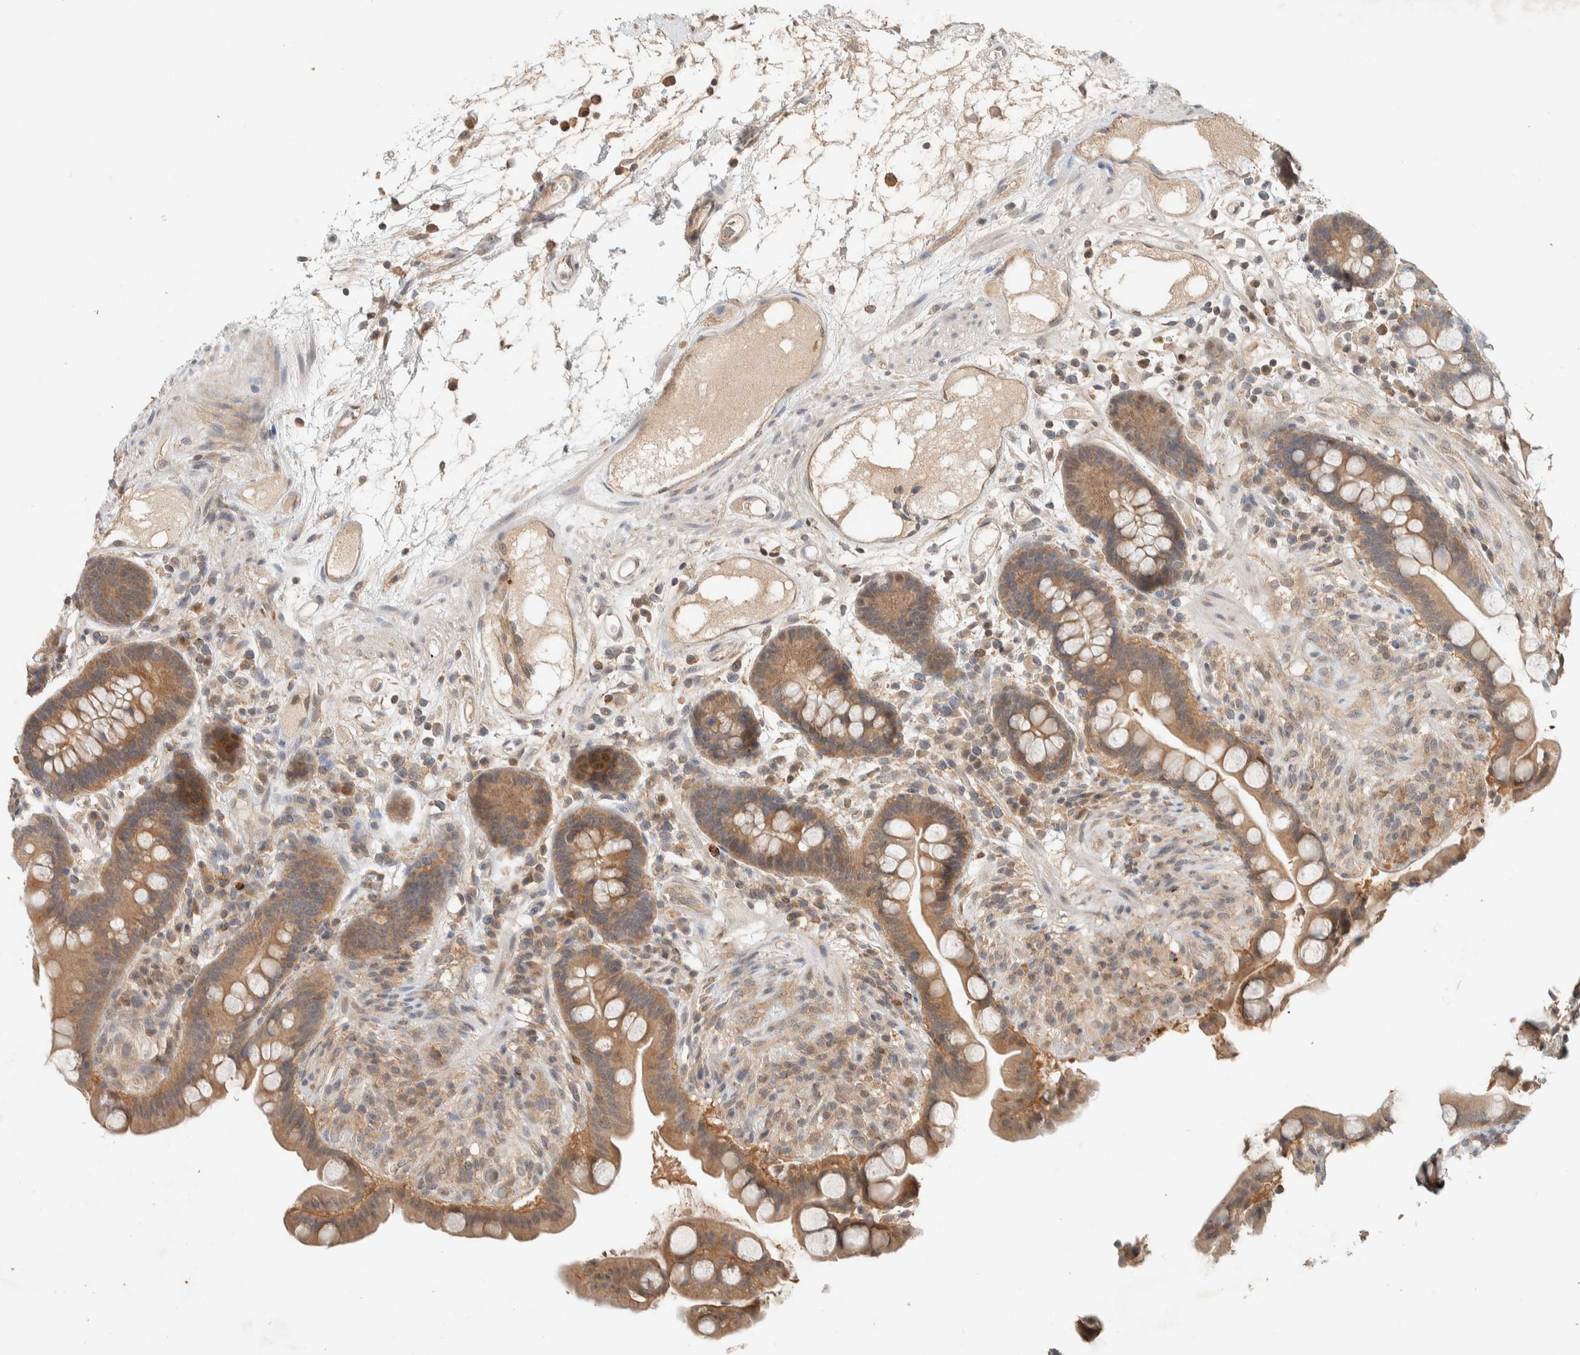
{"staining": {"intensity": "weak", "quantity": ">75%", "location": "cytoplasmic/membranous"}, "tissue": "colon", "cell_type": "Endothelial cells", "image_type": "normal", "snomed": [{"axis": "morphology", "description": "Normal tissue, NOS"}, {"axis": "topography", "description": "Colon"}], "caption": "Normal colon exhibits weak cytoplasmic/membranous expression in about >75% of endothelial cells, visualized by immunohistochemistry. (Stains: DAB in brown, nuclei in blue, Microscopy: brightfield microscopy at high magnification).", "gene": "ZNF567", "patient": {"sex": "male", "age": 73}}